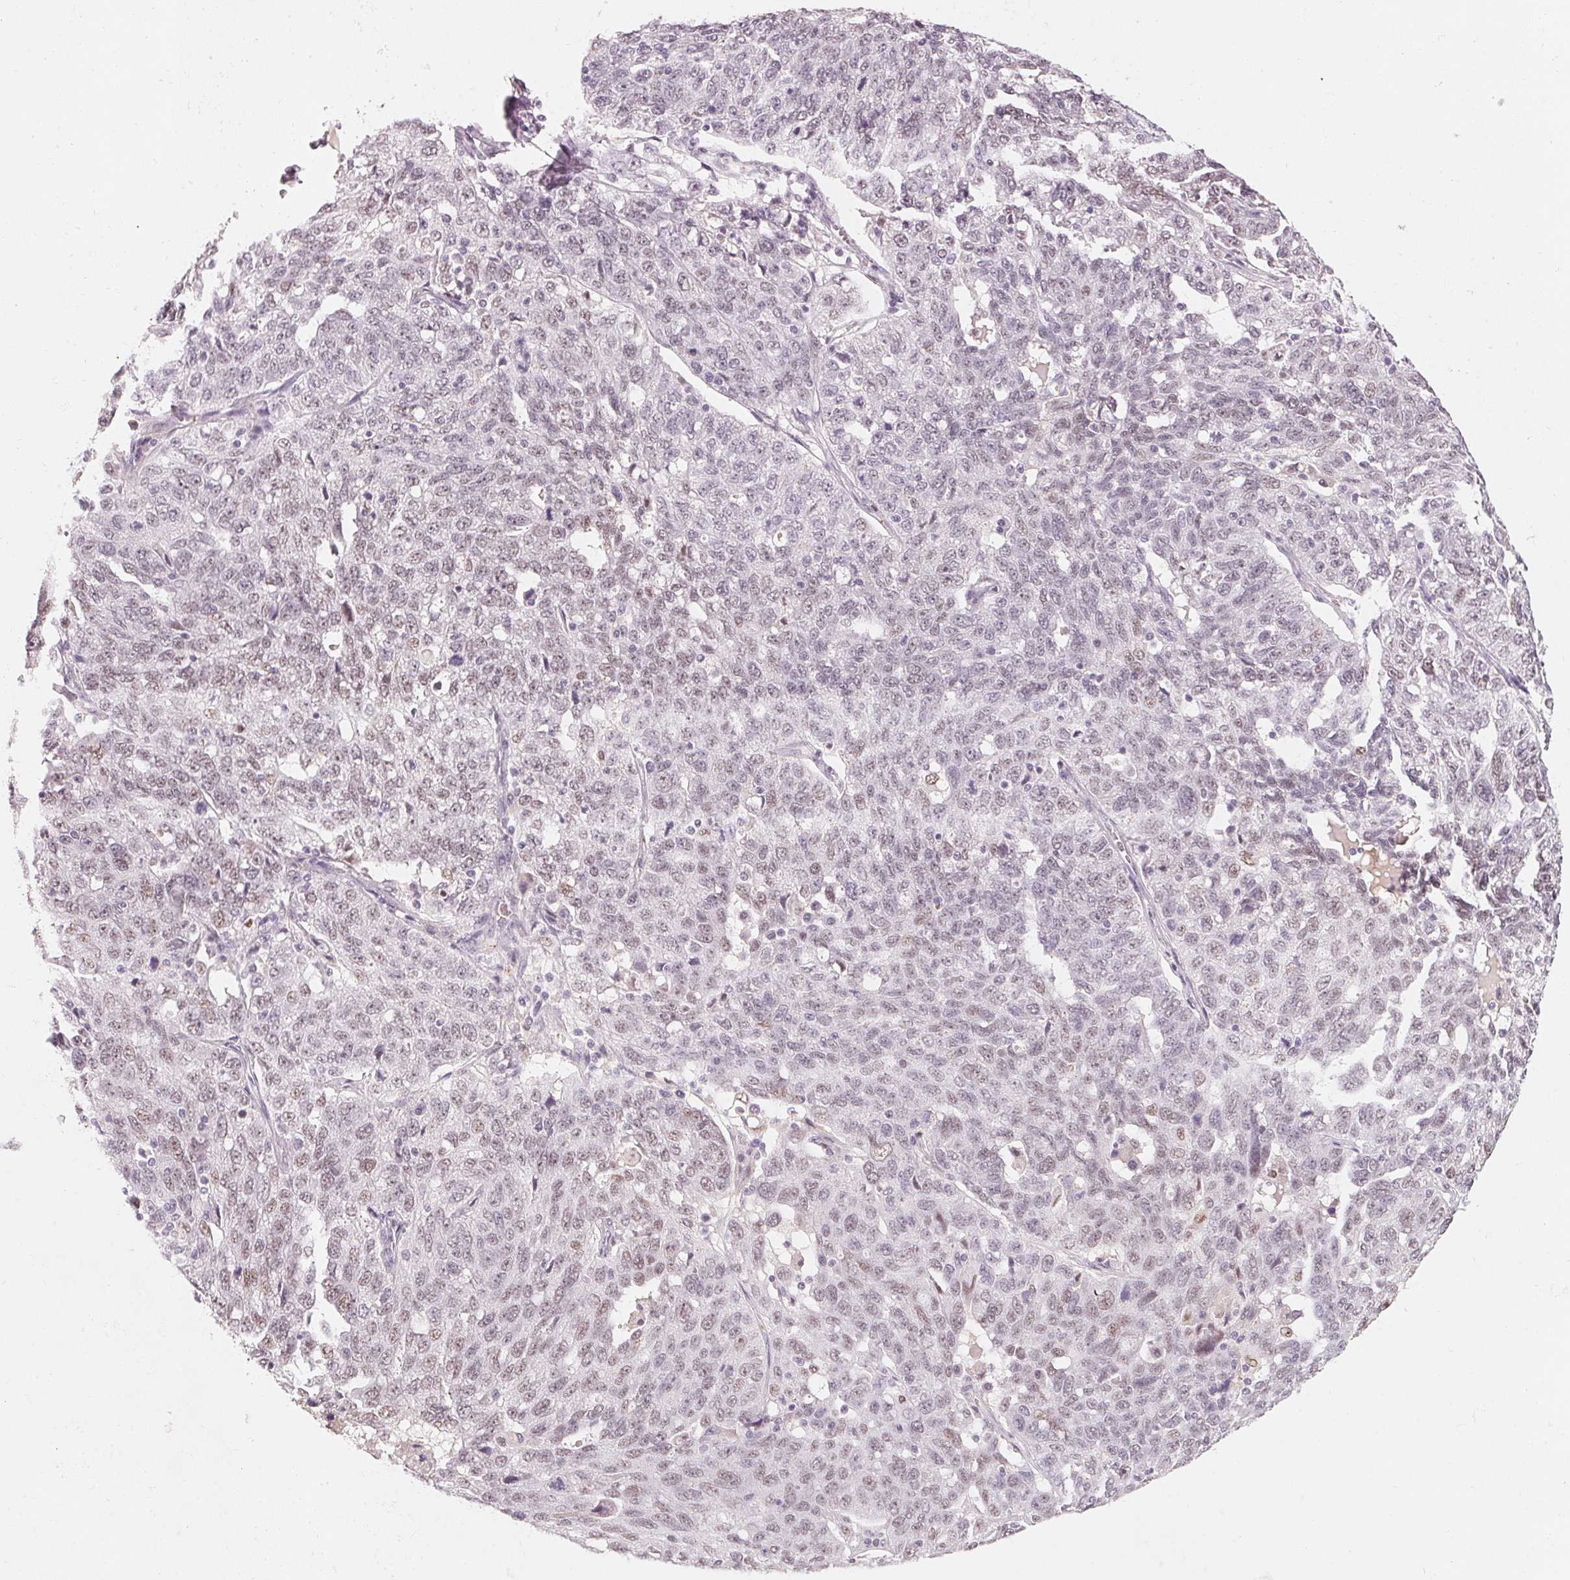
{"staining": {"intensity": "weak", "quantity": "<25%", "location": "nuclear"}, "tissue": "ovarian cancer", "cell_type": "Tumor cells", "image_type": "cancer", "snomed": [{"axis": "morphology", "description": "Cystadenocarcinoma, serous, NOS"}, {"axis": "topography", "description": "Ovary"}], "caption": "A photomicrograph of human serous cystadenocarcinoma (ovarian) is negative for staining in tumor cells. Nuclei are stained in blue.", "gene": "ARHGAP22", "patient": {"sex": "female", "age": 71}}